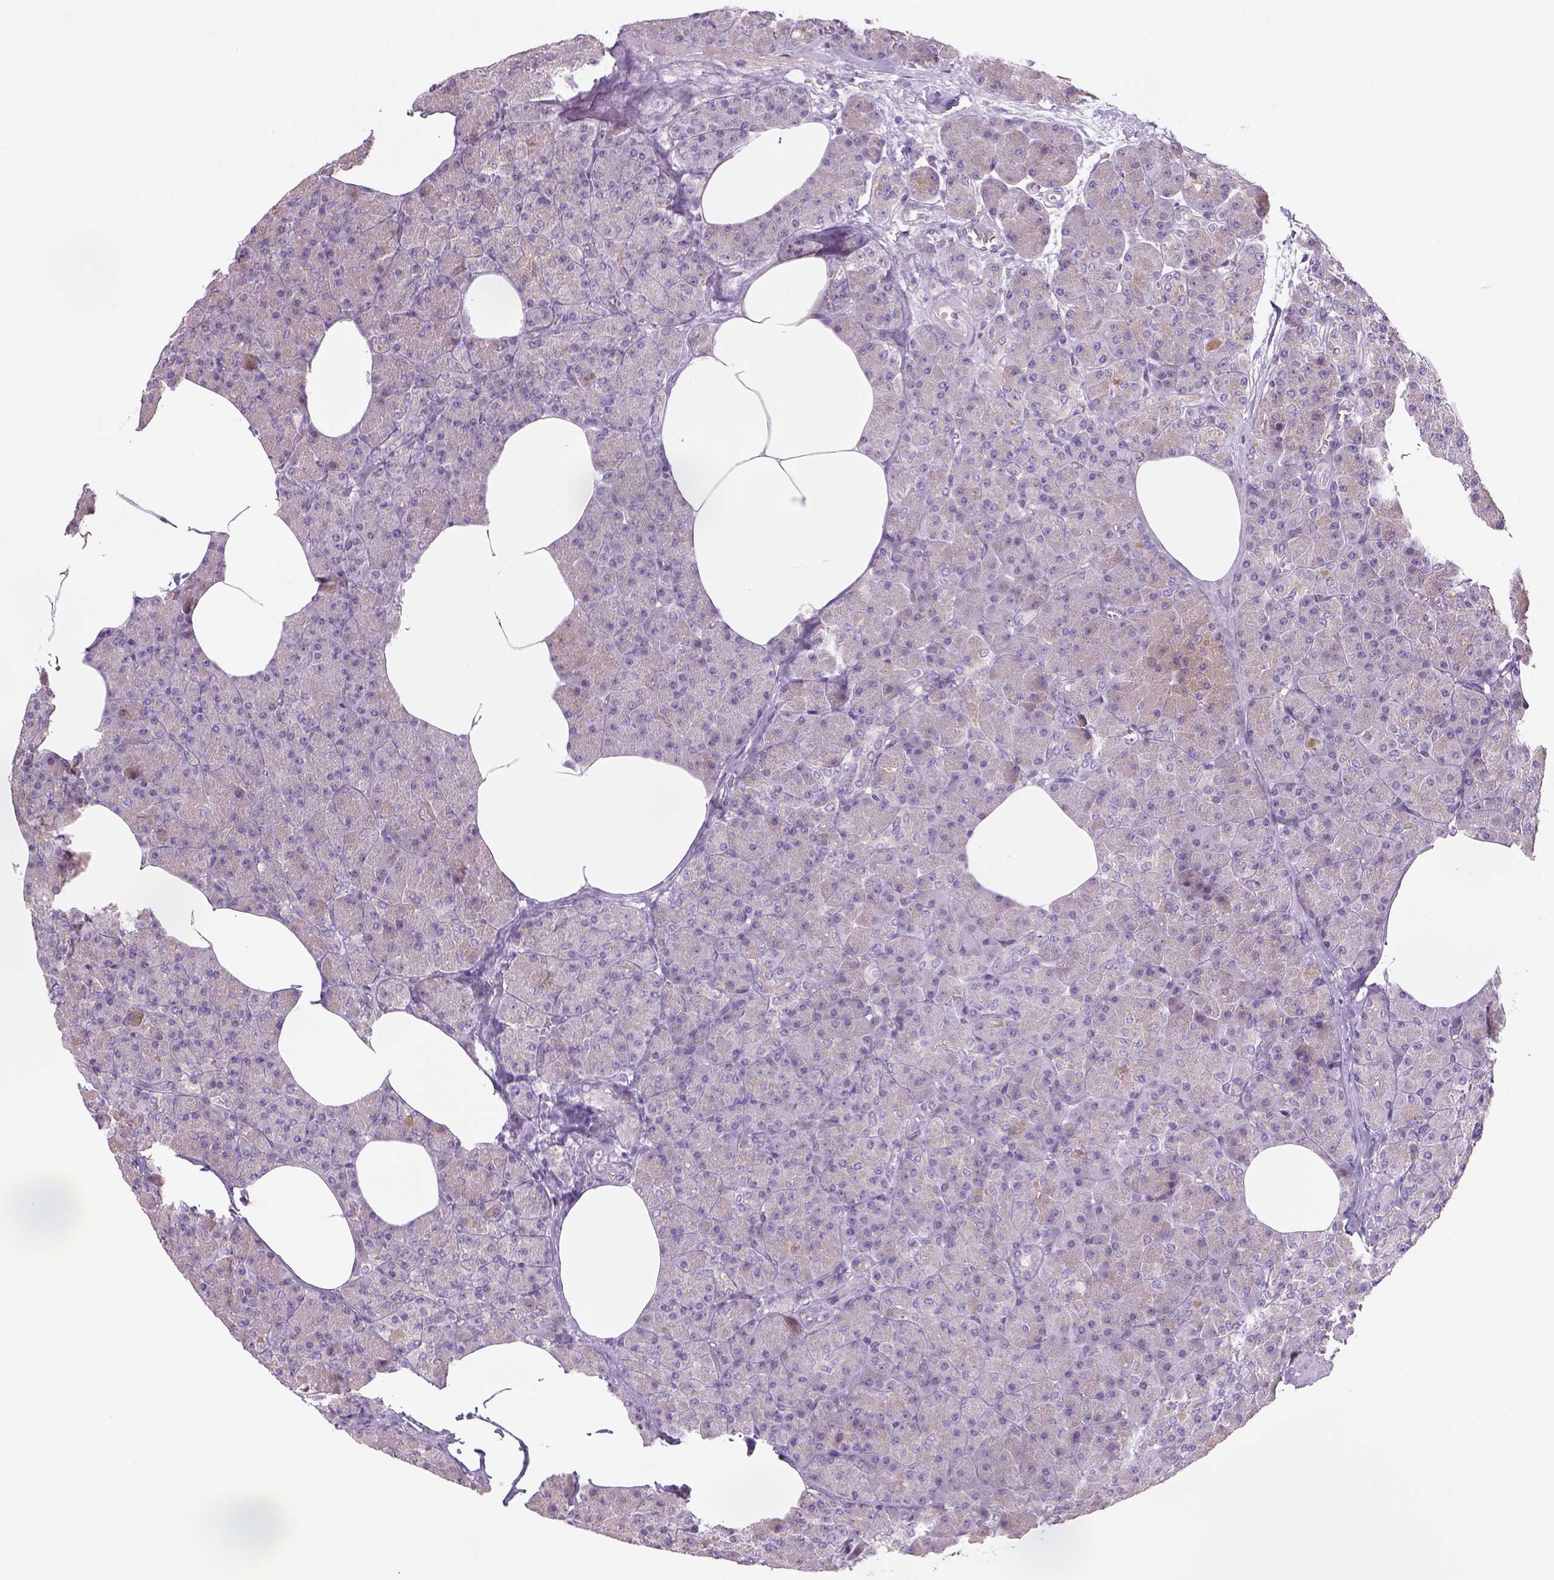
{"staining": {"intensity": "weak", "quantity": "25%-75%", "location": "cytoplasmic/membranous"}, "tissue": "pancreas", "cell_type": "Exocrine glandular cells", "image_type": "normal", "snomed": [{"axis": "morphology", "description": "Normal tissue, NOS"}, {"axis": "topography", "description": "Pancreas"}], "caption": "IHC photomicrograph of benign pancreas: pancreas stained using immunohistochemistry (IHC) displays low levels of weak protein expression localized specifically in the cytoplasmic/membranous of exocrine glandular cells, appearing as a cytoplasmic/membranous brown color.", "gene": "ADGRV1", "patient": {"sex": "female", "age": 45}}